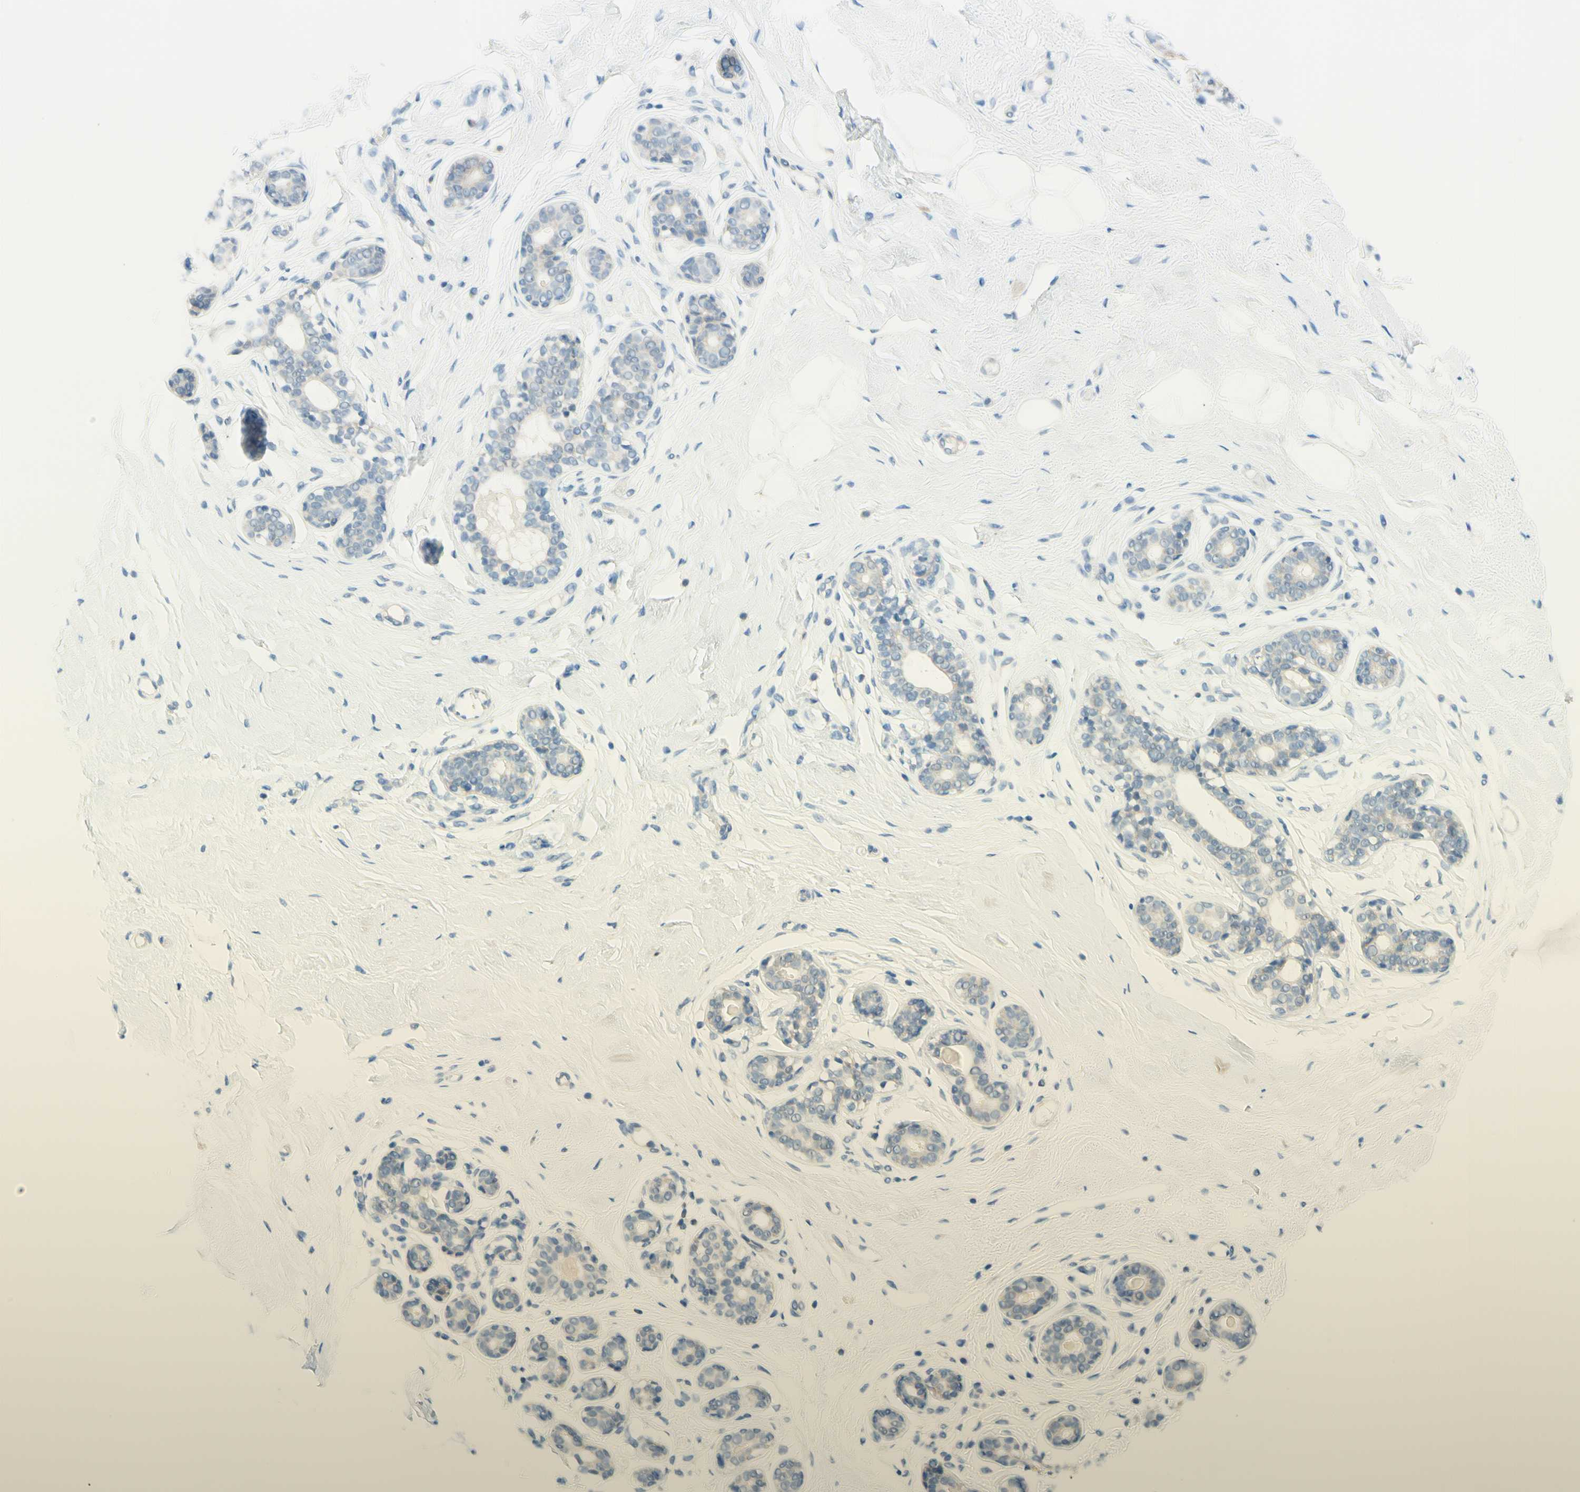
{"staining": {"intensity": "negative", "quantity": "none", "location": "none"}, "tissue": "breast", "cell_type": "Adipocytes", "image_type": "normal", "snomed": [{"axis": "morphology", "description": "Normal tissue, NOS"}, {"axis": "topography", "description": "Breast"}], "caption": "This is an immunohistochemistry (IHC) histopathology image of normal breast. There is no expression in adipocytes.", "gene": "JPH1", "patient": {"sex": "female", "age": 23}}